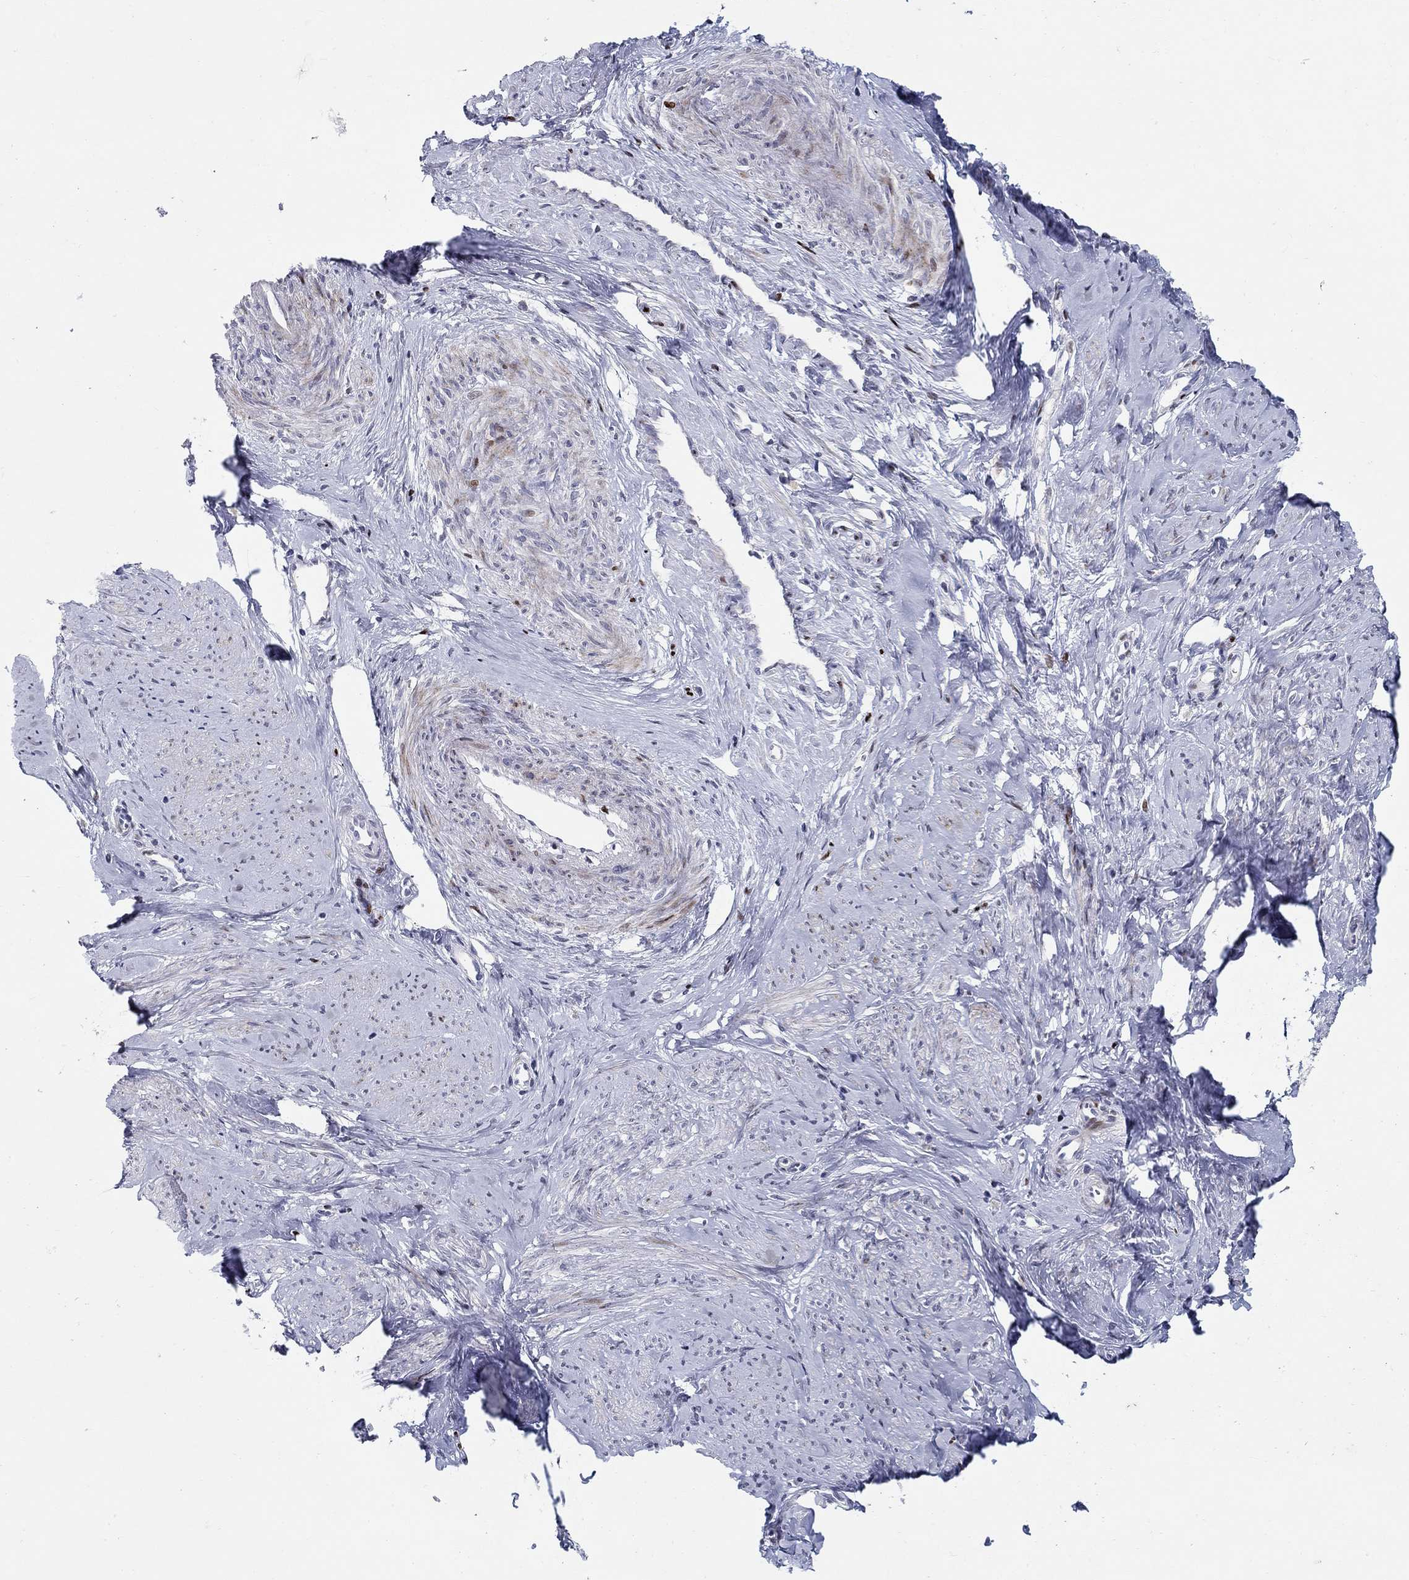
{"staining": {"intensity": "moderate", "quantity": "<25%", "location": "nuclear"}, "tissue": "smooth muscle", "cell_type": "Smooth muscle cells", "image_type": "normal", "snomed": [{"axis": "morphology", "description": "Normal tissue, NOS"}, {"axis": "topography", "description": "Smooth muscle"}], "caption": "A high-resolution photomicrograph shows immunohistochemistry staining of normal smooth muscle, which reveals moderate nuclear staining in approximately <25% of smooth muscle cells.", "gene": "RAPGEF5", "patient": {"sex": "female", "age": 48}}